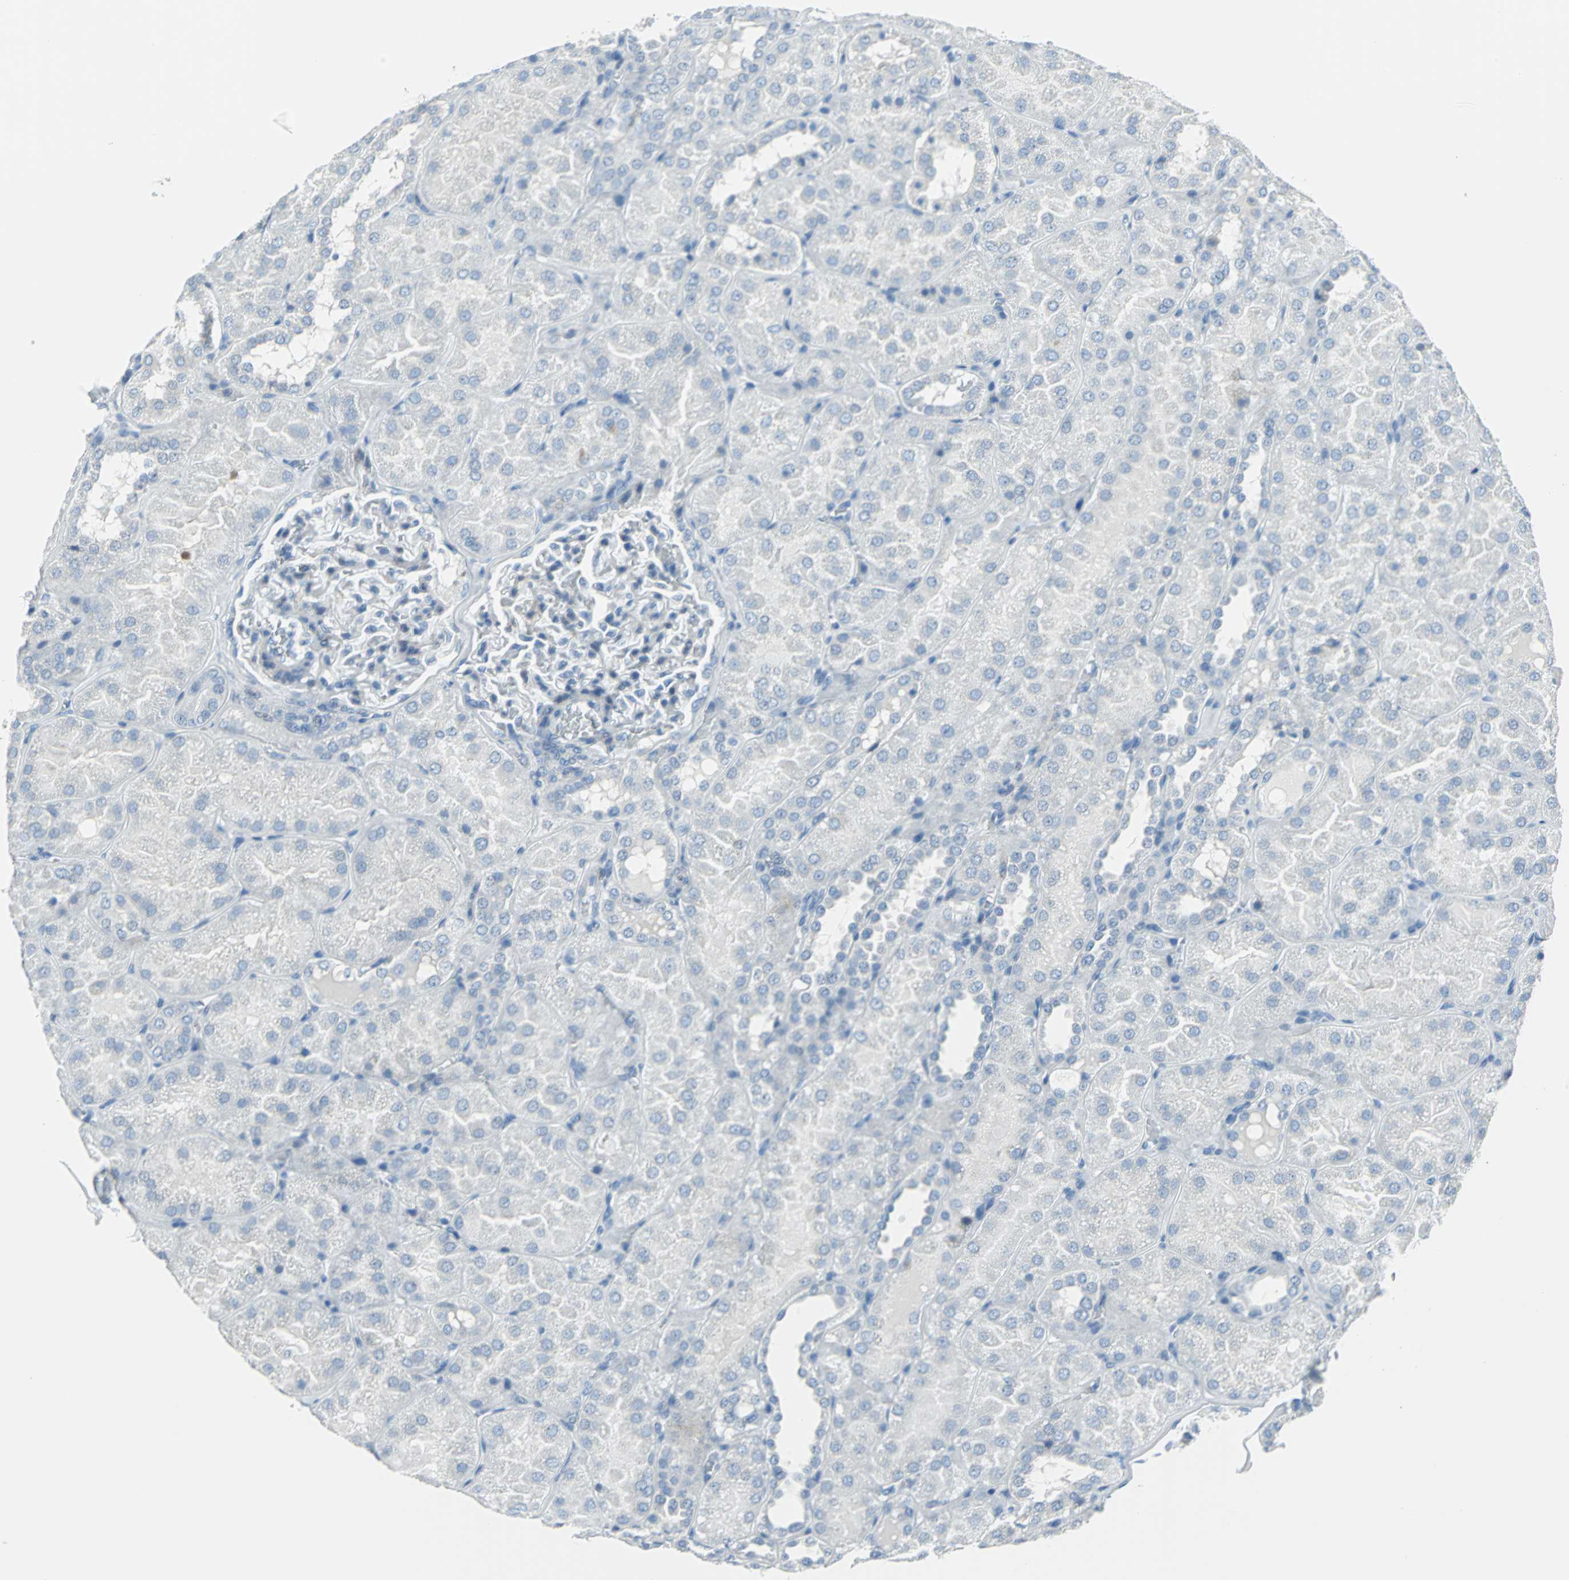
{"staining": {"intensity": "negative", "quantity": "none", "location": "none"}, "tissue": "kidney", "cell_type": "Cells in glomeruli", "image_type": "normal", "snomed": [{"axis": "morphology", "description": "Normal tissue, NOS"}, {"axis": "topography", "description": "Kidney"}], "caption": "A high-resolution photomicrograph shows immunohistochemistry (IHC) staining of normal kidney, which displays no significant staining in cells in glomeruli. Nuclei are stained in blue.", "gene": "DNAI2", "patient": {"sex": "male", "age": 28}}